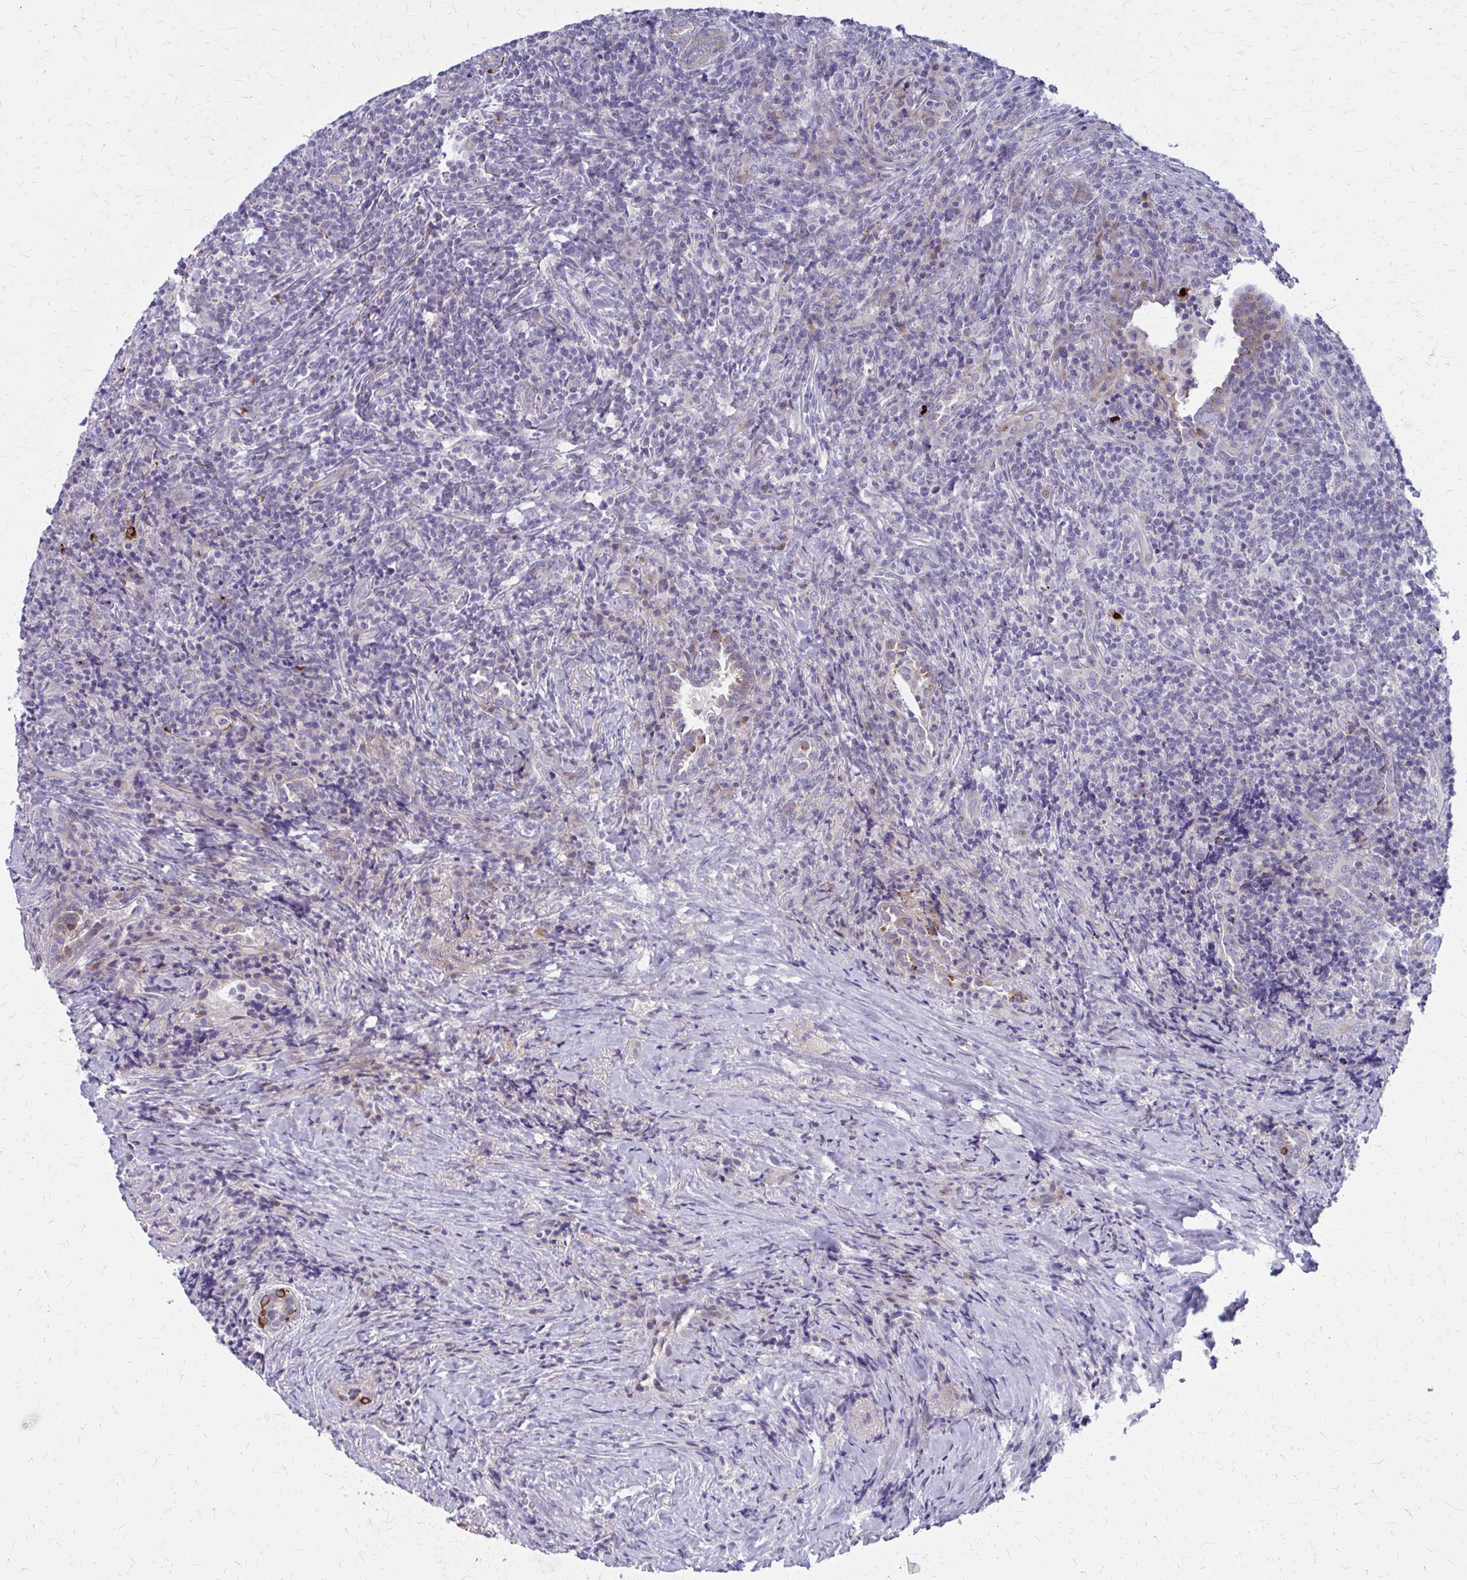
{"staining": {"intensity": "negative", "quantity": "none", "location": "none"}, "tissue": "lymphoma", "cell_type": "Tumor cells", "image_type": "cancer", "snomed": [{"axis": "morphology", "description": "Hodgkin's disease, NOS"}, {"axis": "topography", "description": "Lung"}], "caption": "This is an IHC image of human lymphoma. There is no expression in tumor cells.", "gene": "GLYATL2", "patient": {"sex": "male", "age": 17}}